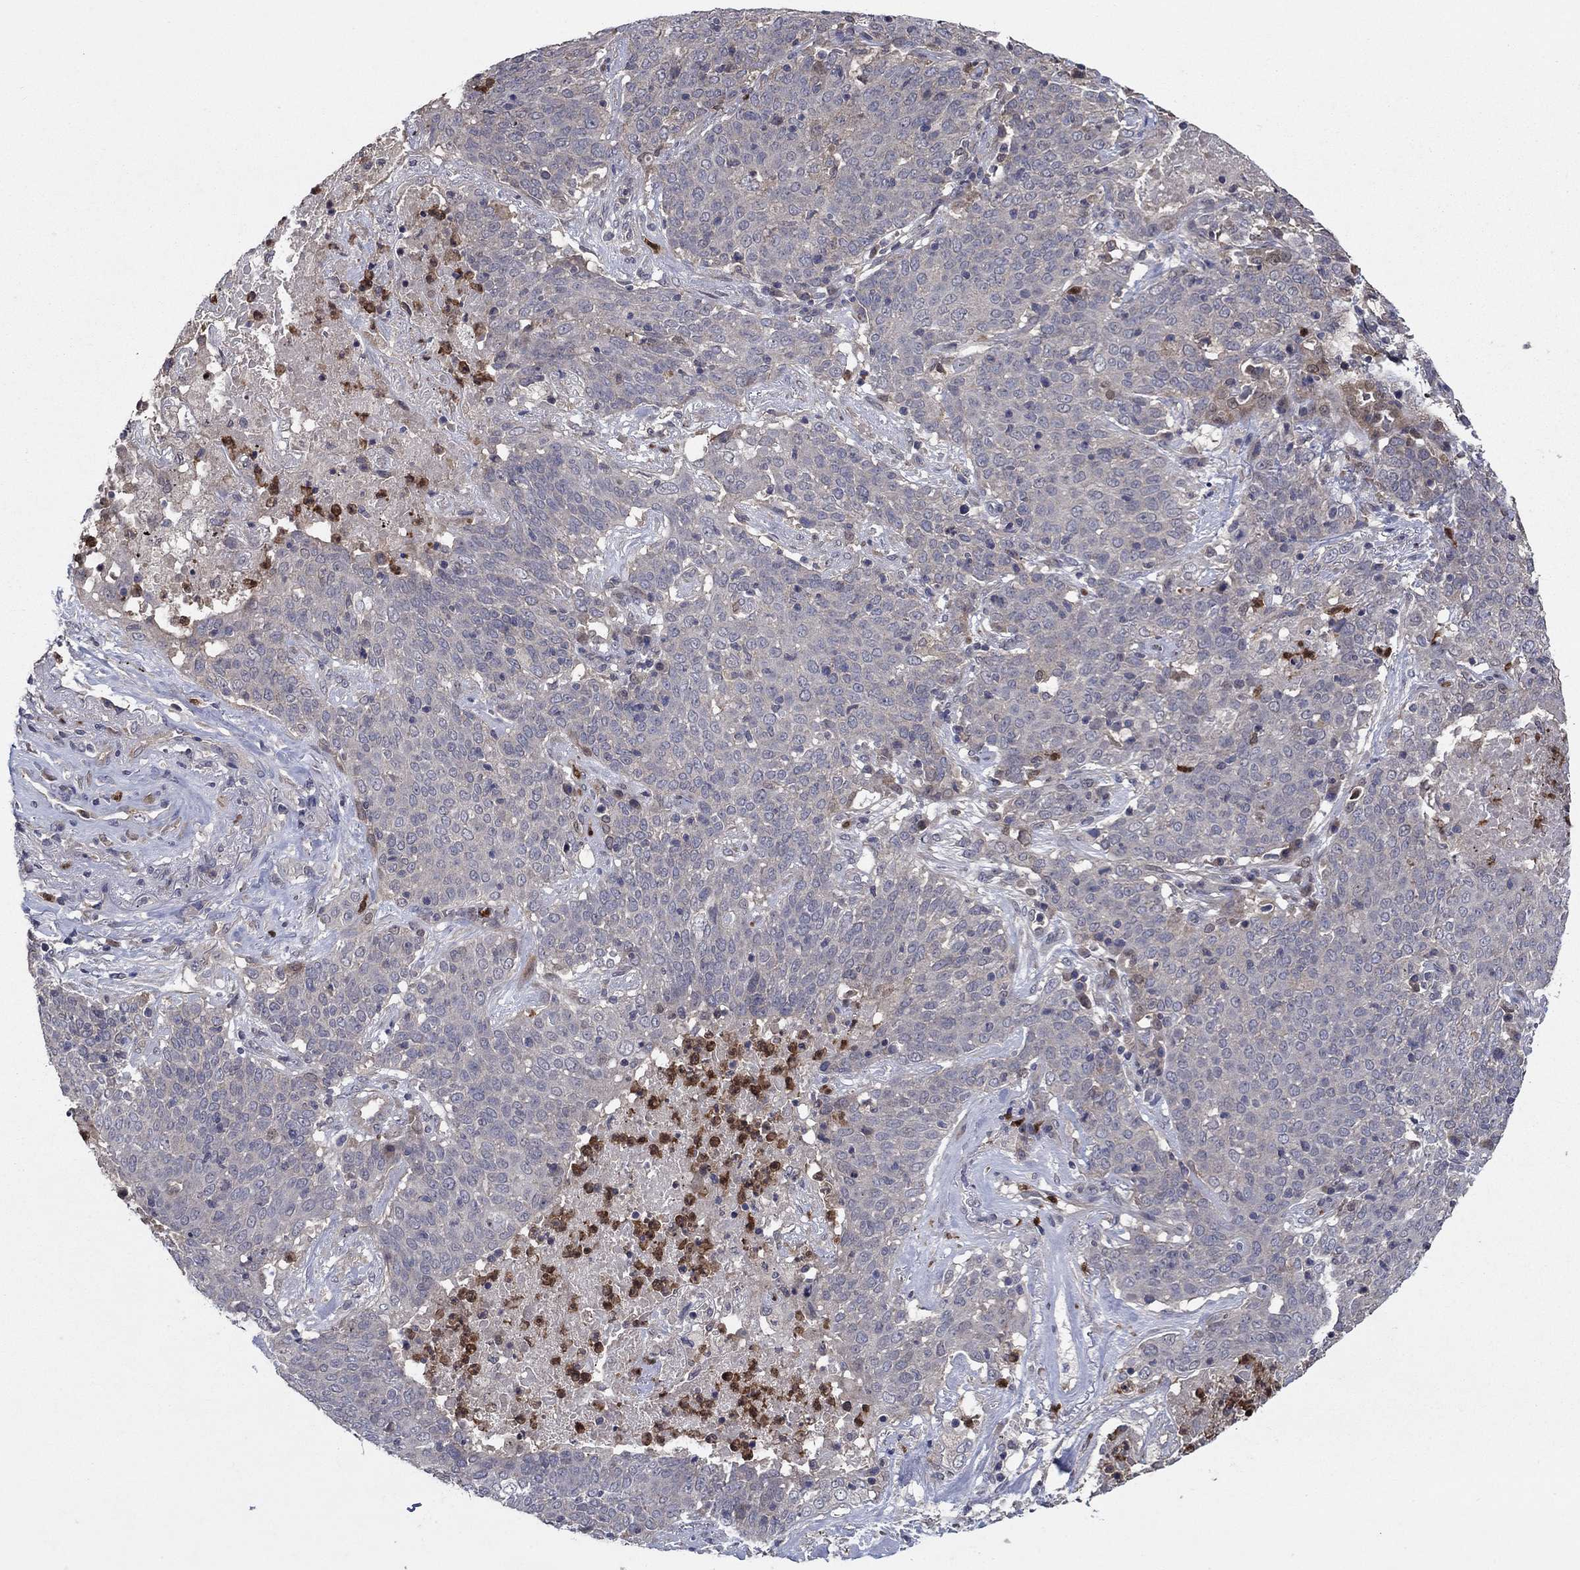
{"staining": {"intensity": "negative", "quantity": "none", "location": "none"}, "tissue": "lung cancer", "cell_type": "Tumor cells", "image_type": "cancer", "snomed": [{"axis": "morphology", "description": "Squamous cell carcinoma, NOS"}, {"axis": "topography", "description": "Lung"}], "caption": "Immunohistochemistry (IHC) histopathology image of lung cancer (squamous cell carcinoma) stained for a protein (brown), which reveals no positivity in tumor cells.", "gene": "MSRB1", "patient": {"sex": "male", "age": 82}}